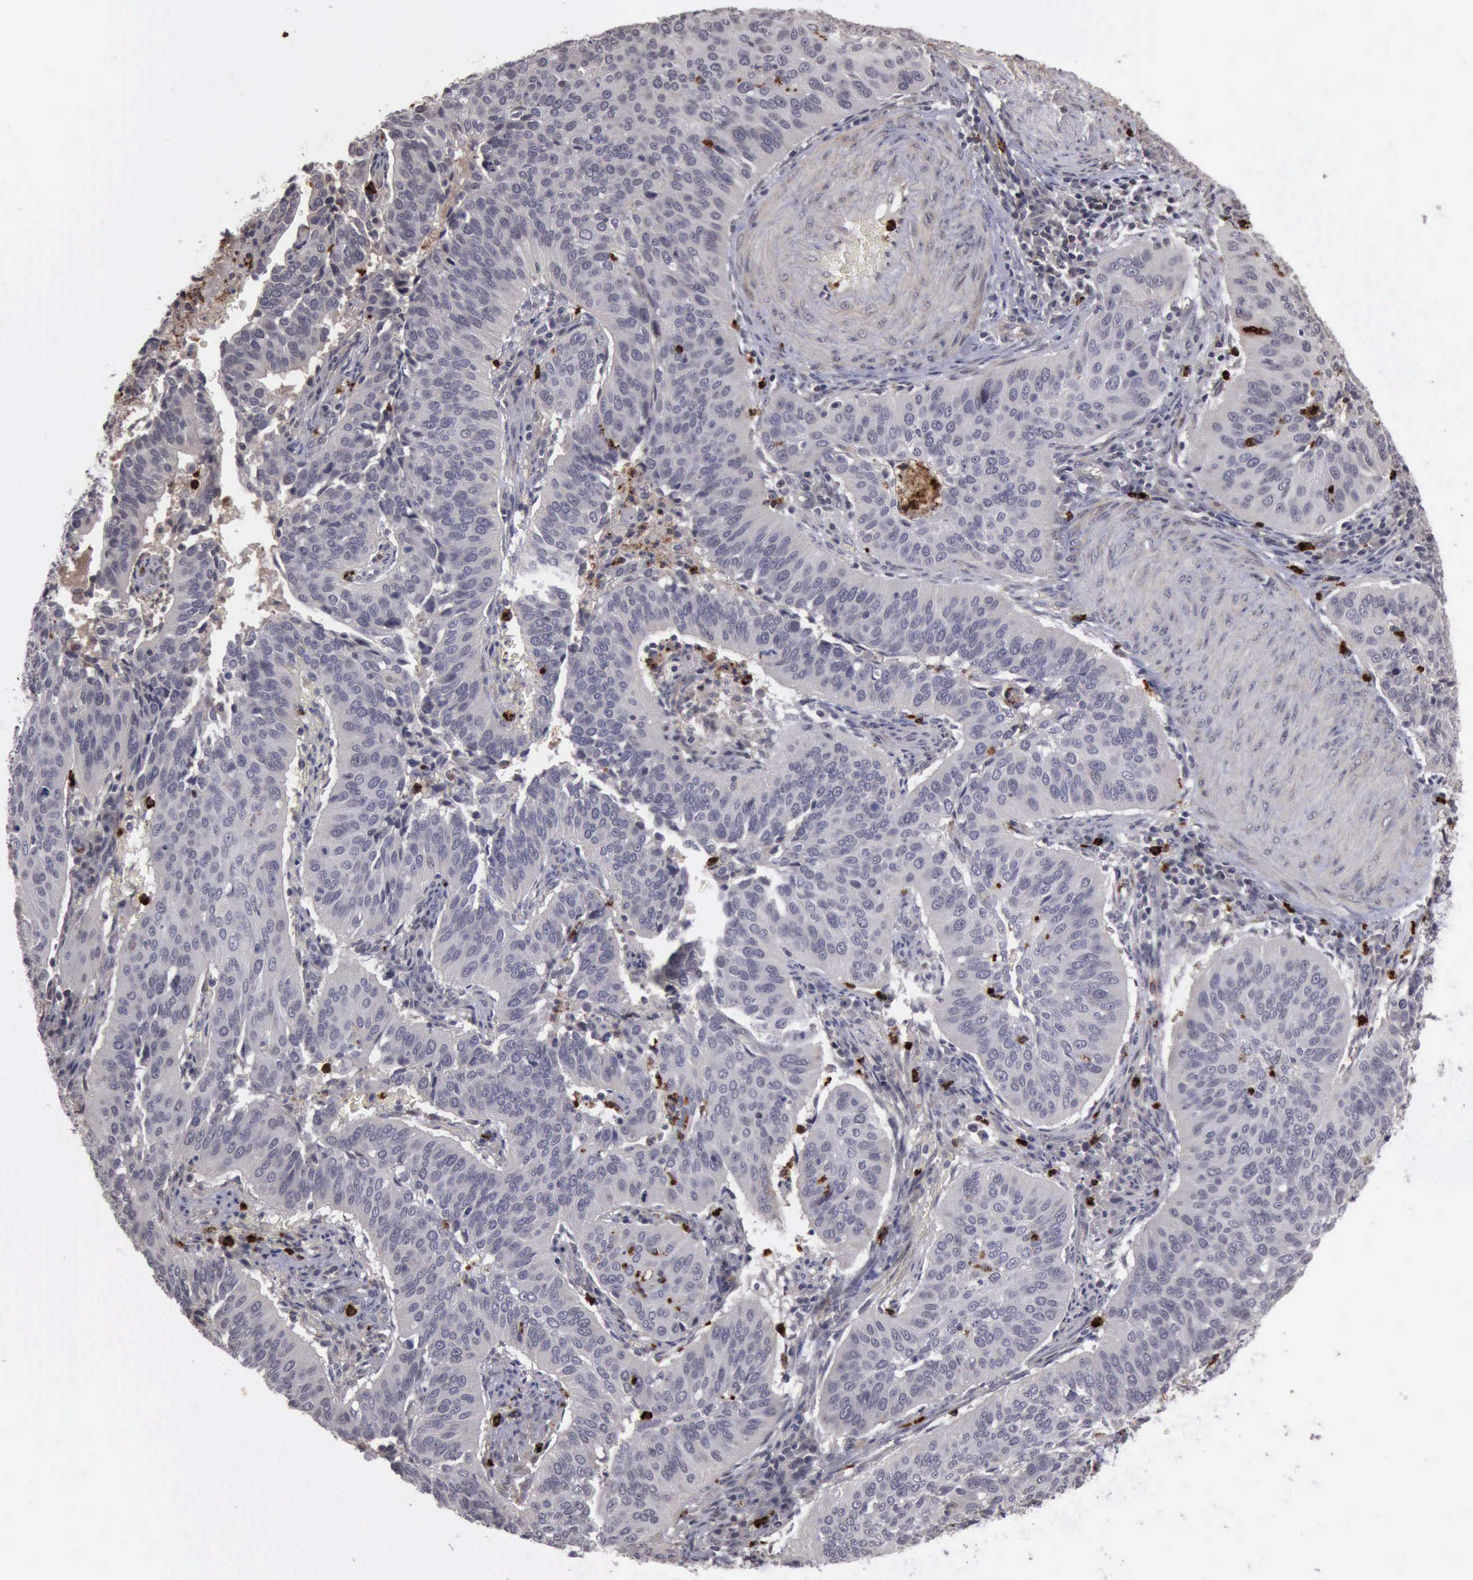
{"staining": {"intensity": "negative", "quantity": "none", "location": "none"}, "tissue": "cervical cancer", "cell_type": "Tumor cells", "image_type": "cancer", "snomed": [{"axis": "morphology", "description": "Squamous cell carcinoma, NOS"}, {"axis": "topography", "description": "Cervix"}], "caption": "High power microscopy image of an immunohistochemistry histopathology image of cervical cancer (squamous cell carcinoma), revealing no significant expression in tumor cells.", "gene": "MMP9", "patient": {"sex": "female", "age": 39}}